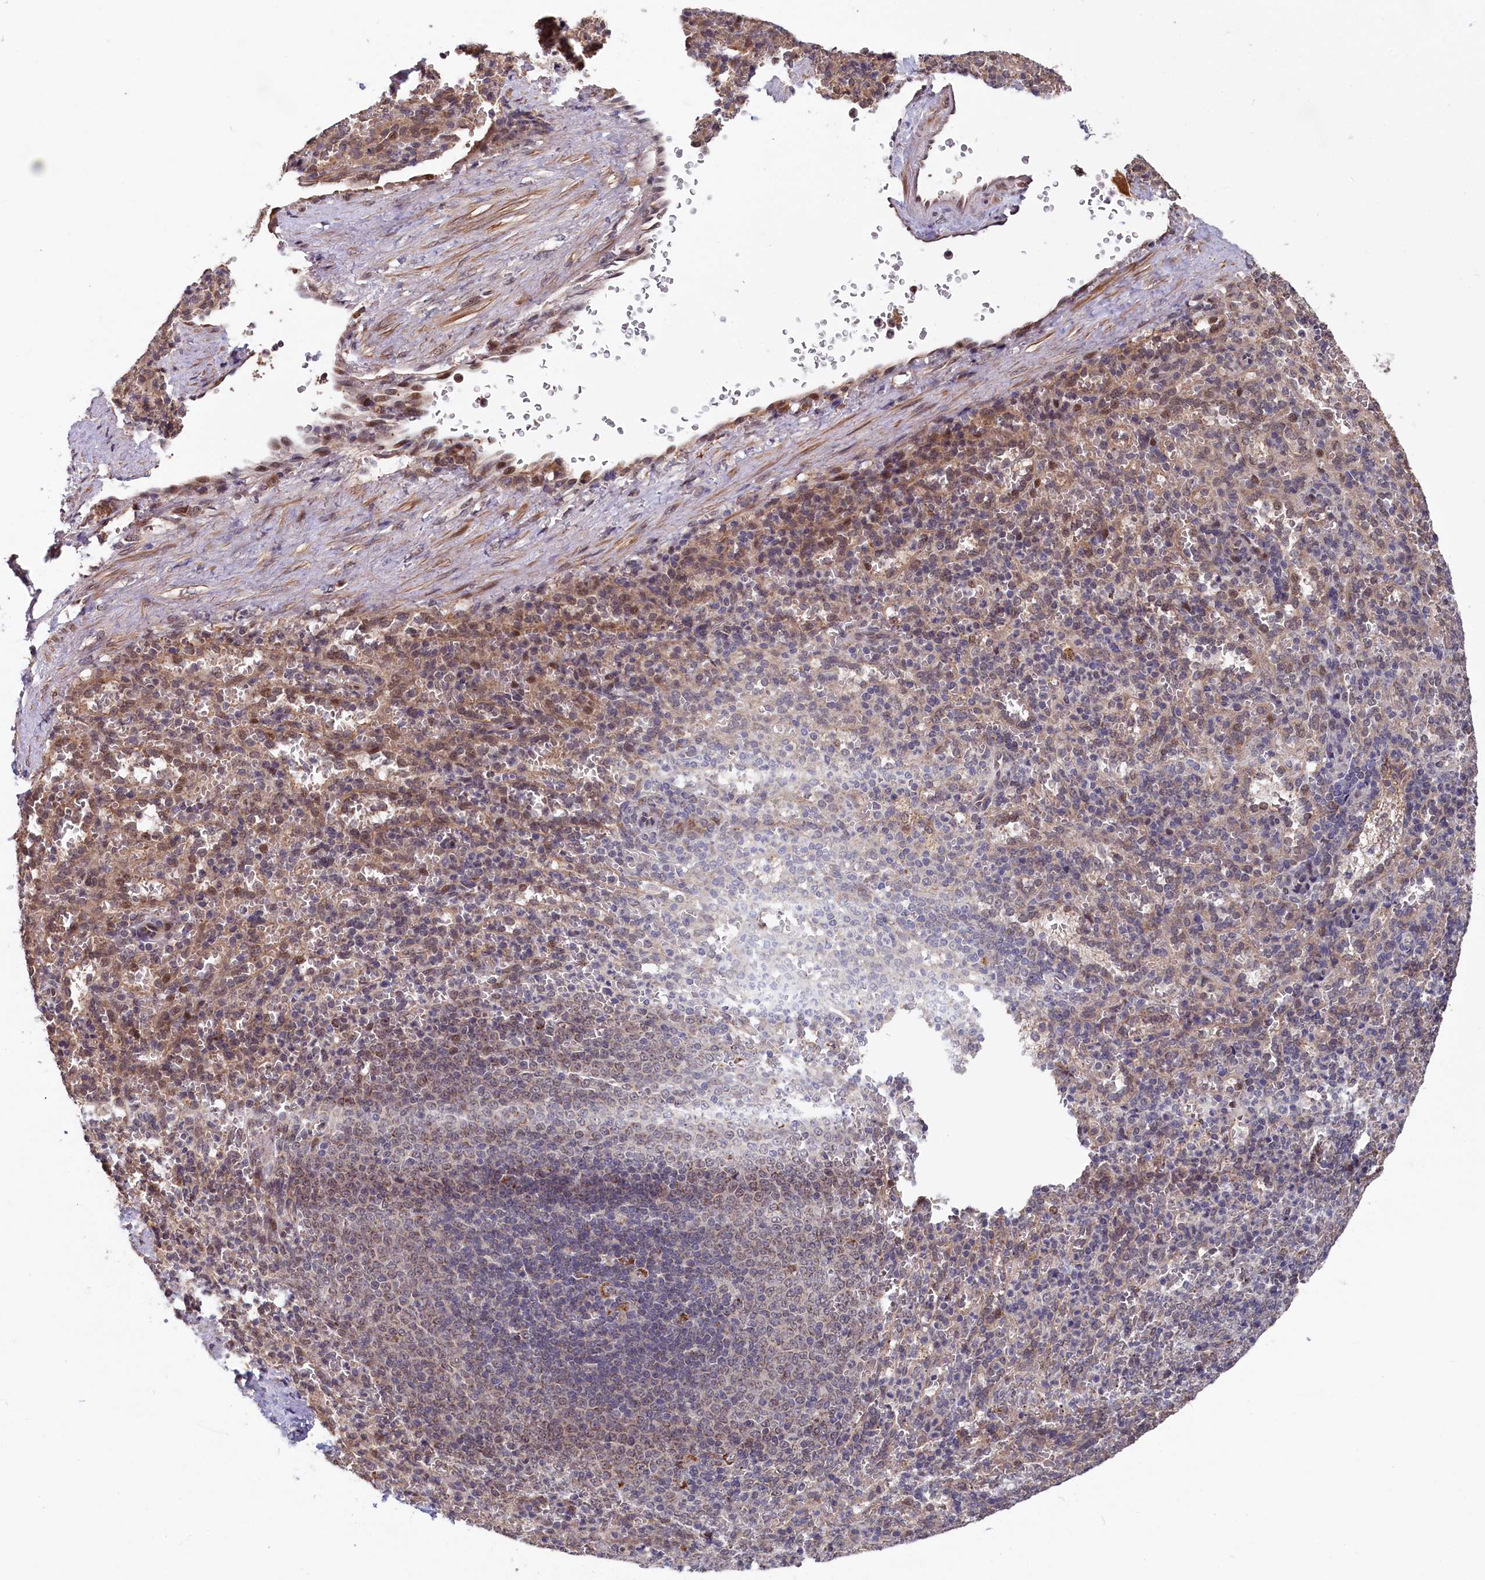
{"staining": {"intensity": "moderate", "quantity": "<25%", "location": "nuclear"}, "tissue": "spleen", "cell_type": "Cells in red pulp", "image_type": "normal", "snomed": [{"axis": "morphology", "description": "Normal tissue, NOS"}, {"axis": "topography", "description": "Spleen"}], "caption": "Approximately <25% of cells in red pulp in unremarkable human spleen show moderate nuclear protein expression as visualized by brown immunohistochemical staining.", "gene": "CLPX", "patient": {"sex": "female", "age": 21}}